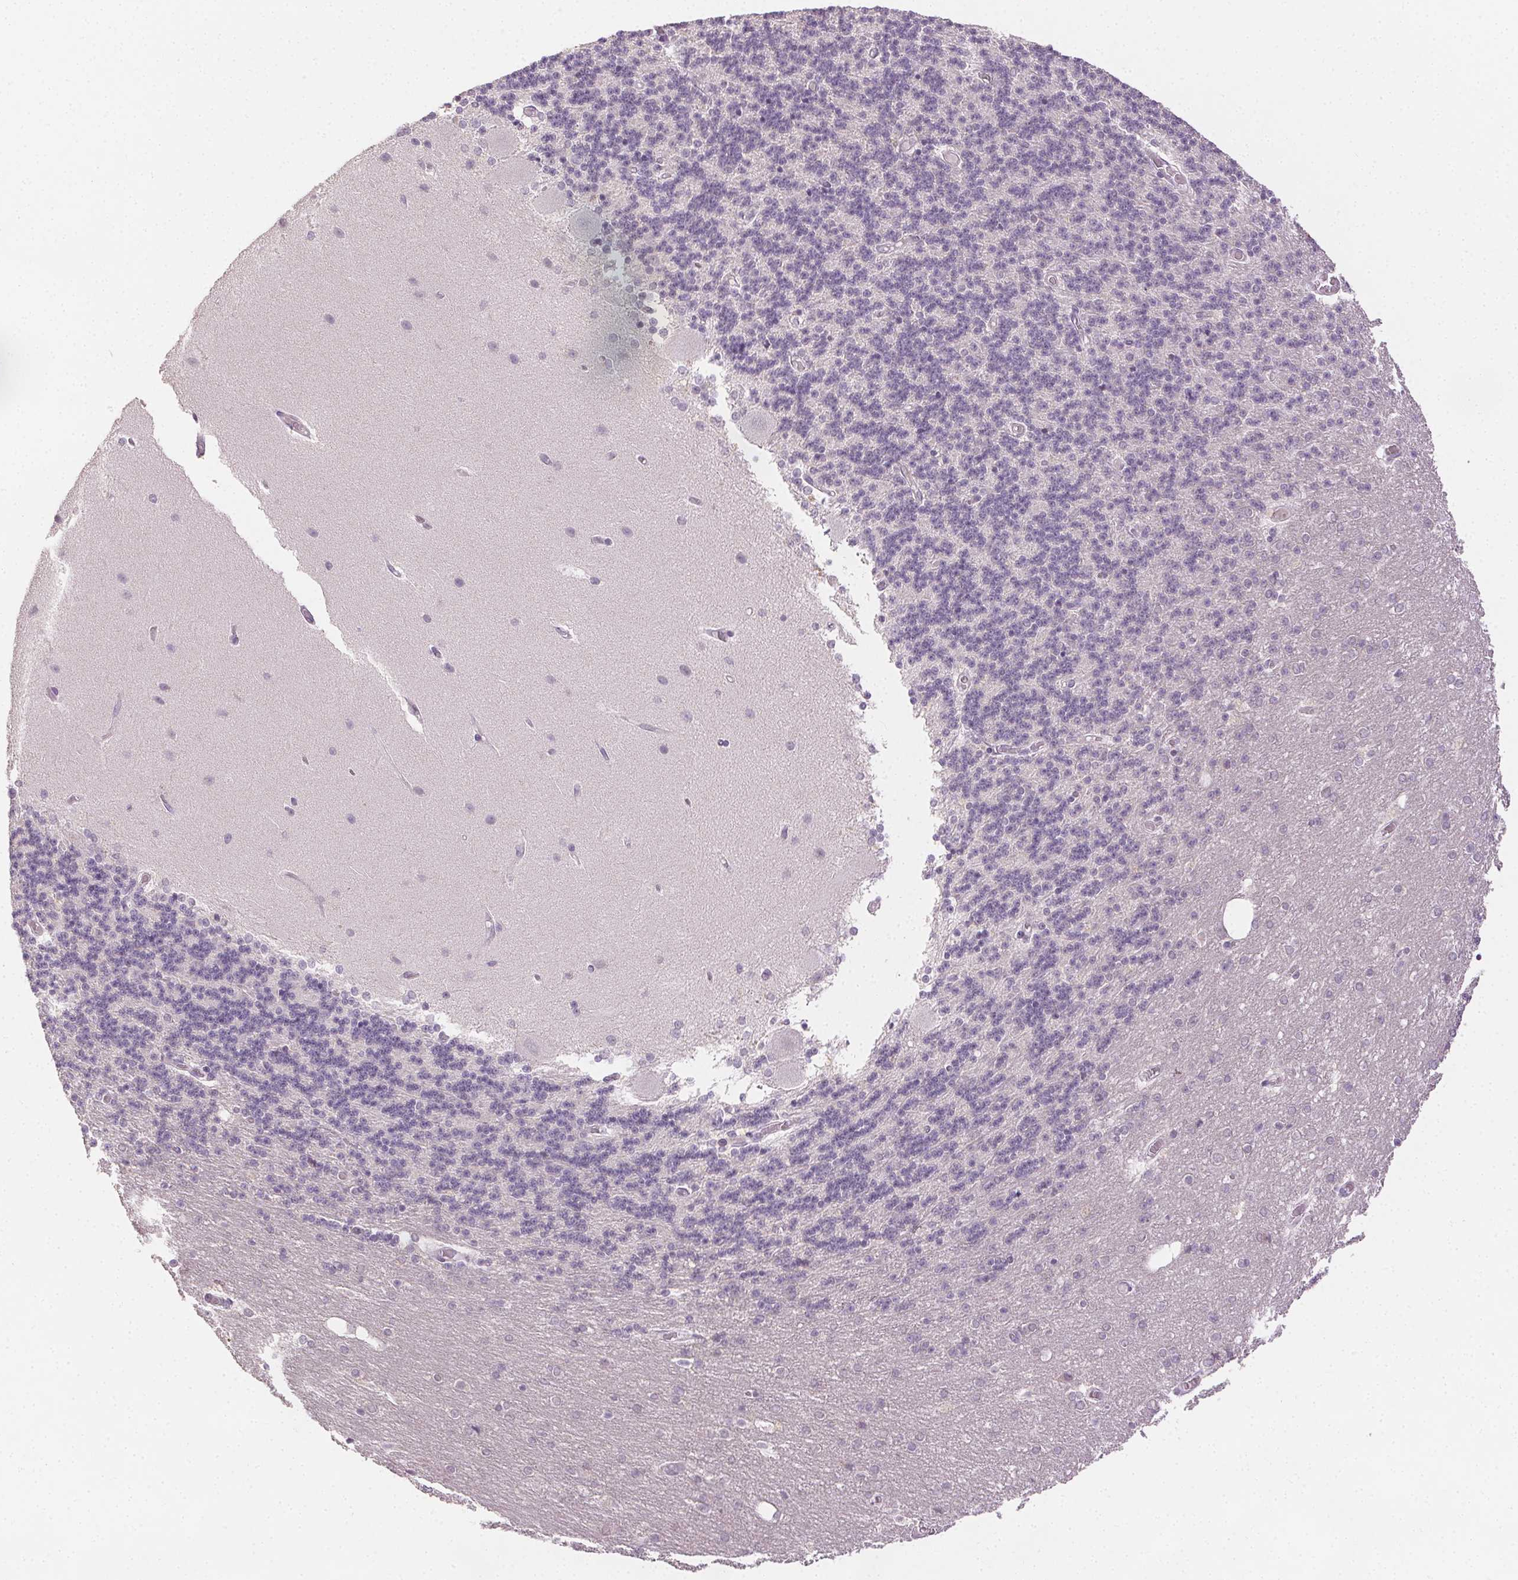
{"staining": {"intensity": "negative", "quantity": "none", "location": "none"}, "tissue": "cerebellum", "cell_type": "Cells in granular layer", "image_type": "normal", "snomed": [{"axis": "morphology", "description": "Normal tissue, NOS"}, {"axis": "topography", "description": "Cerebellum"}], "caption": "IHC photomicrograph of benign human cerebellum stained for a protein (brown), which demonstrates no positivity in cells in granular layer.", "gene": "ANLN", "patient": {"sex": "female", "age": 54}}